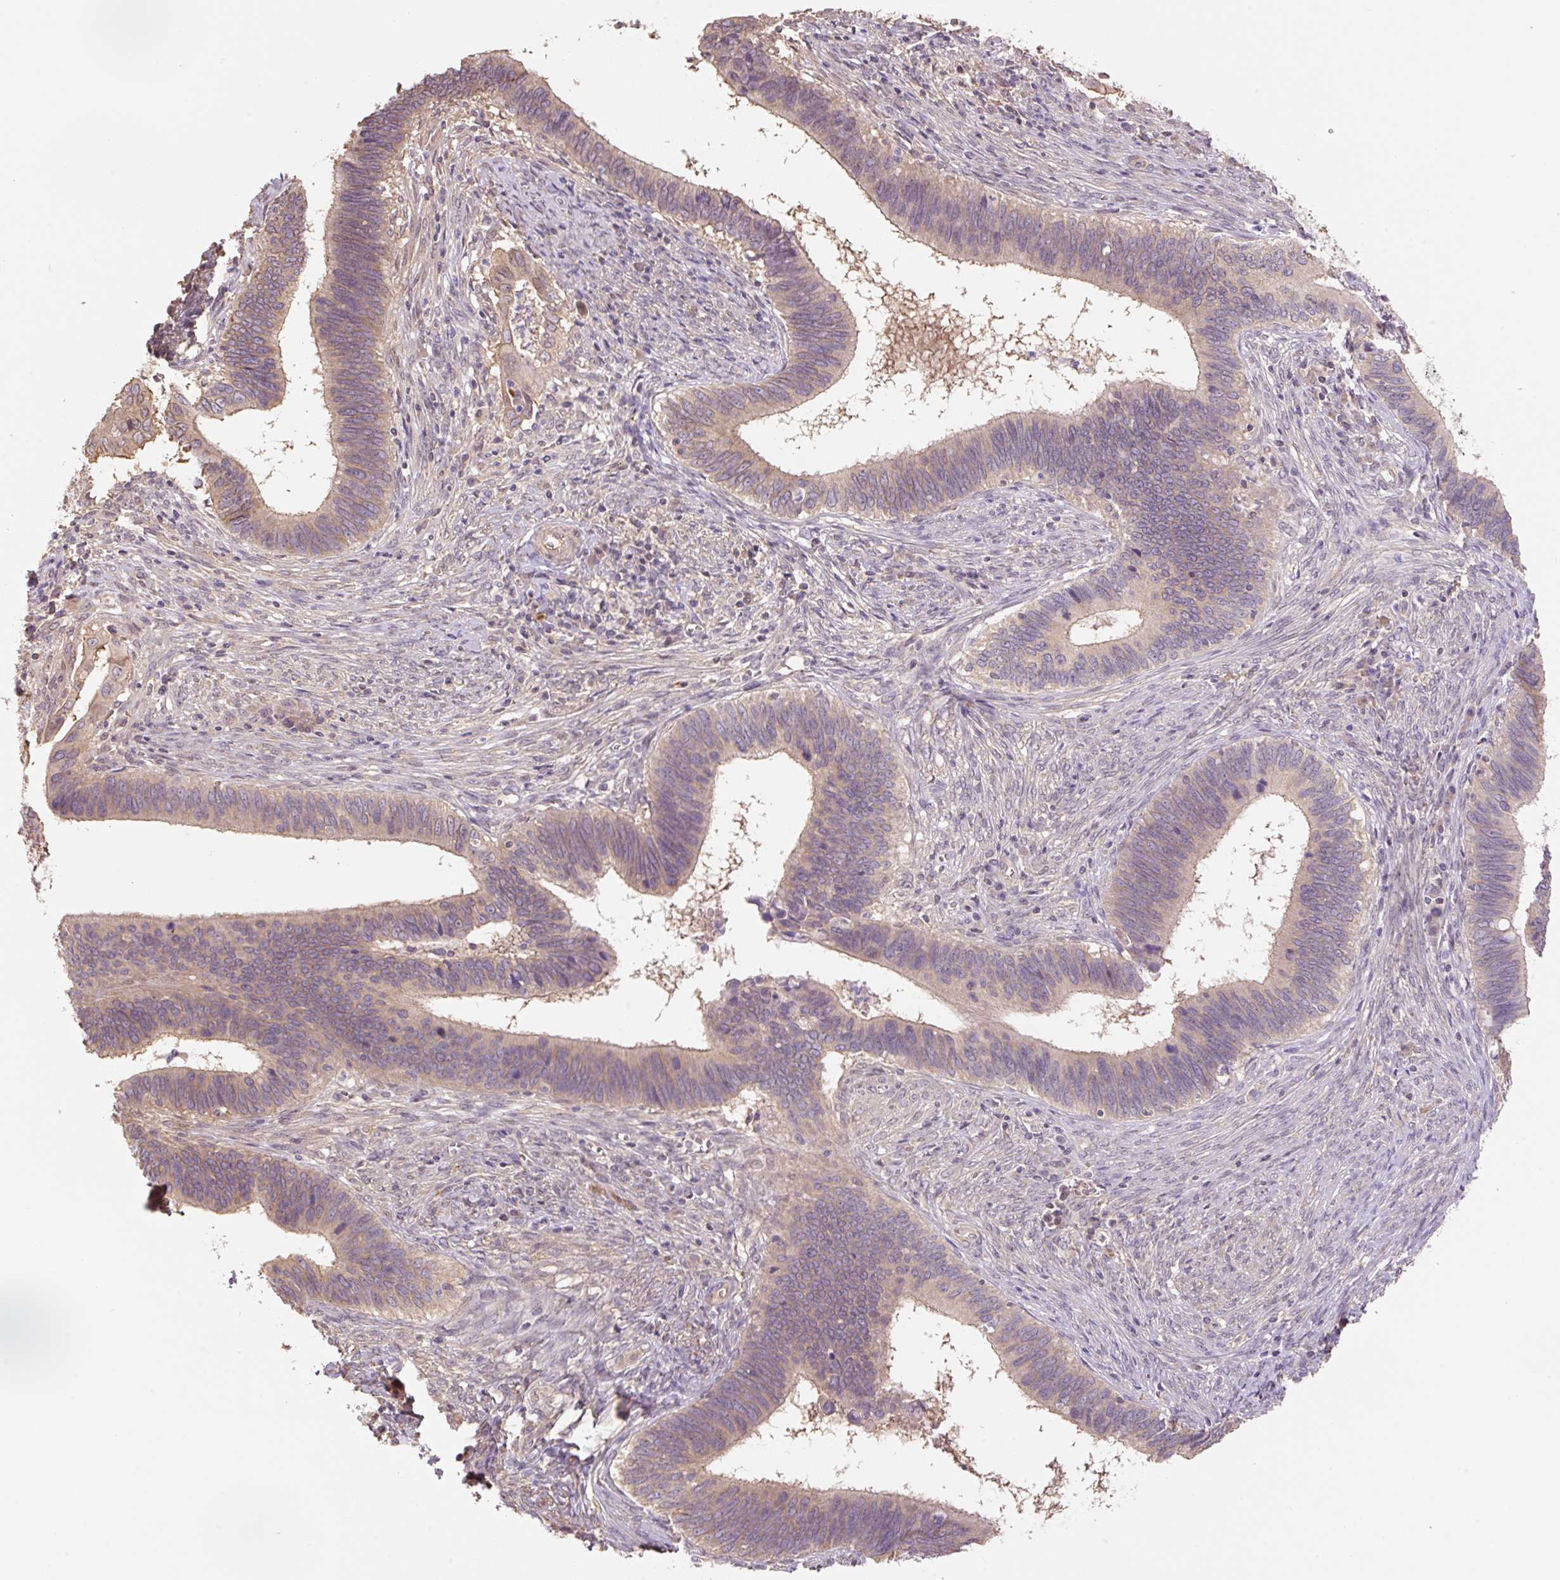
{"staining": {"intensity": "weak", "quantity": "25%-75%", "location": "cytoplasmic/membranous"}, "tissue": "cervical cancer", "cell_type": "Tumor cells", "image_type": "cancer", "snomed": [{"axis": "morphology", "description": "Adenocarcinoma, NOS"}, {"axis": "topography", "description": "Cervix"}], "caption": "IHC image of neoplastic tissue: human cervical adenocarcinoma stained using IHC shows low levels of weak protein expression localized specifically in the cytoplasmic/membranous of tumor cells, appearing as a cytoplasmic/membranous brown color.", "gene": "COX8A", "patient": {"sex": "female", "age": 42}}